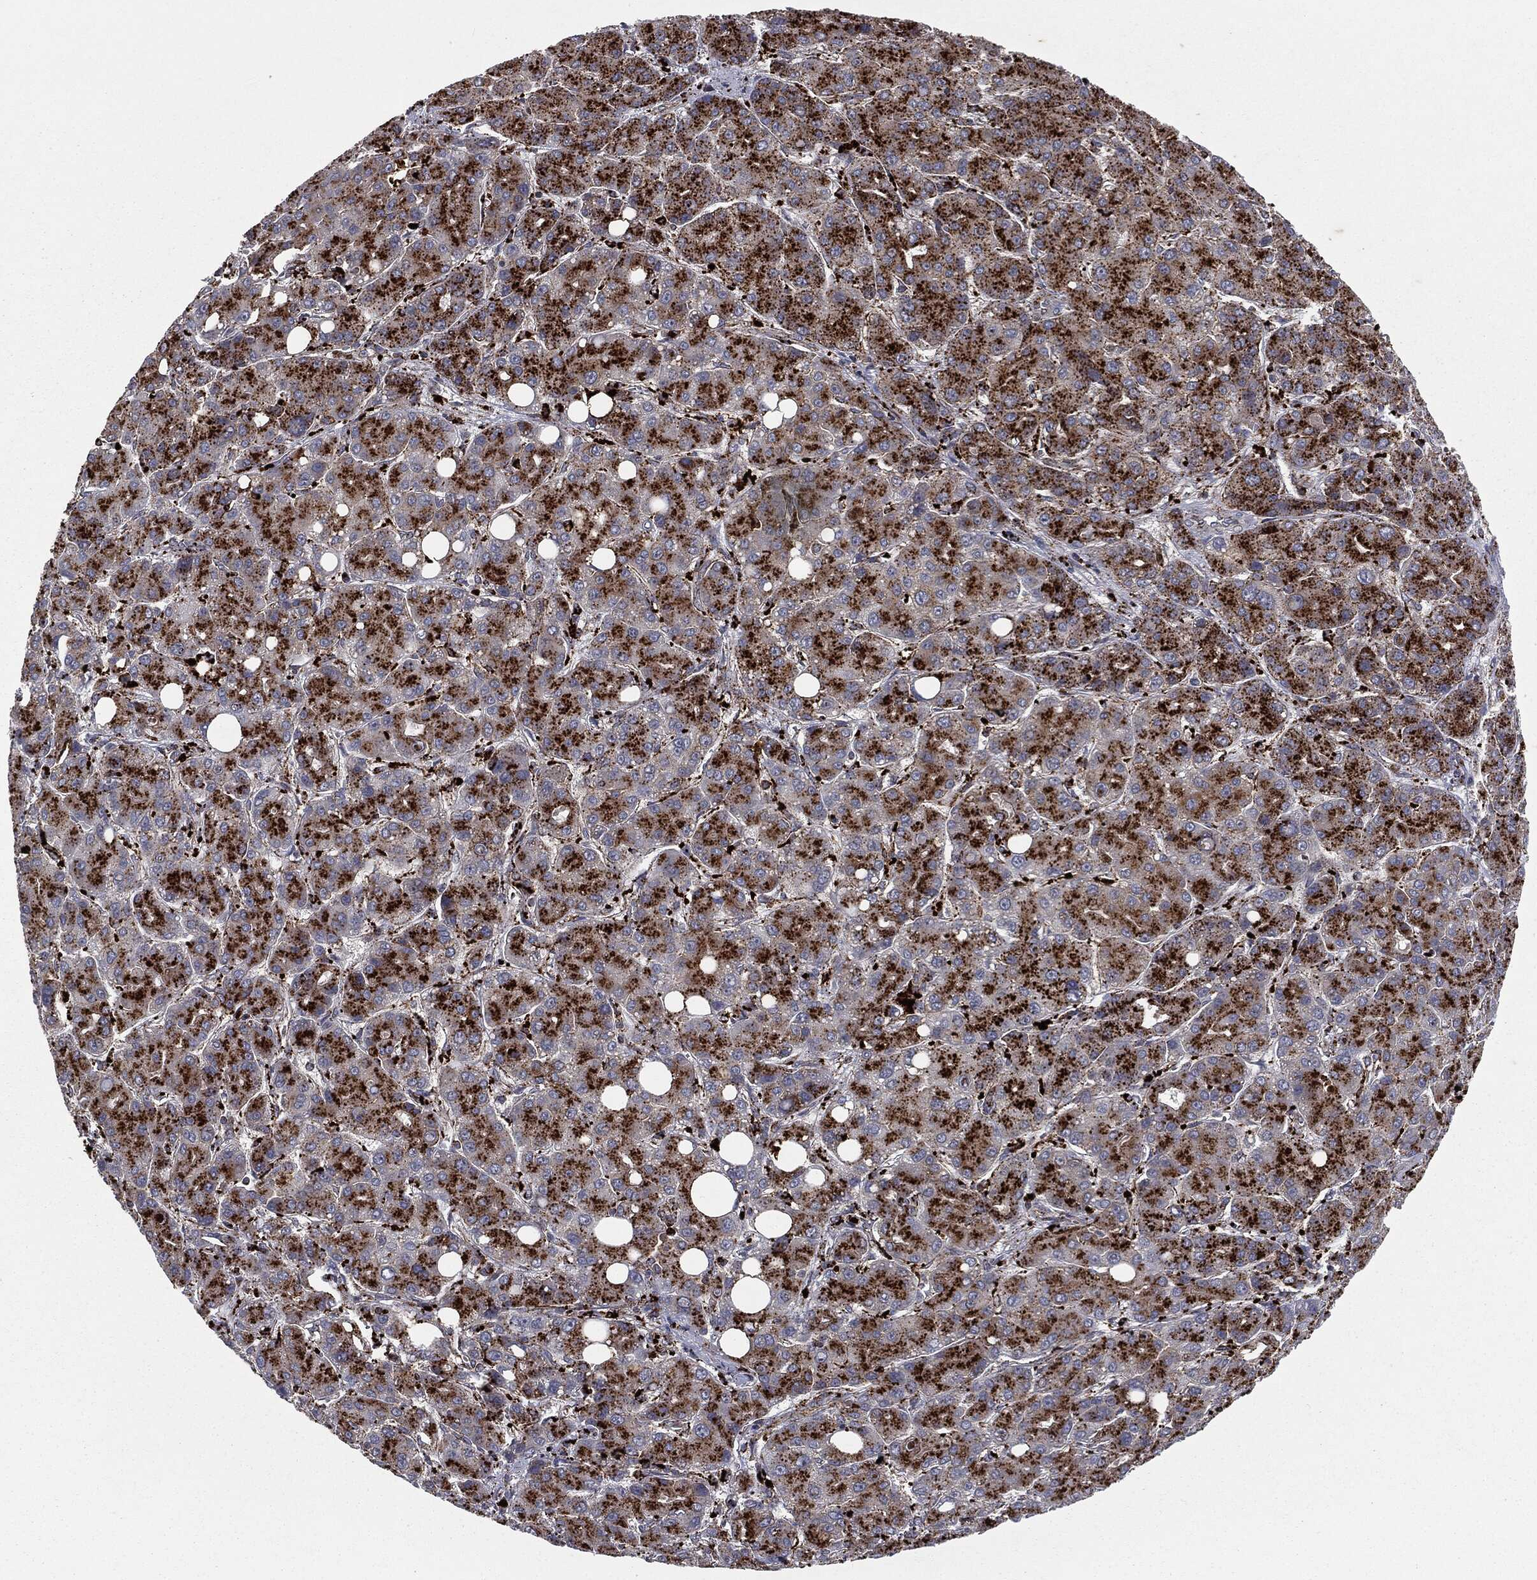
{"staining": {"intensity": "strong", "quantity": ">75%", "location": "cytoplasmic/membranous"}, "tissue": "liver cancer", "cell_type": "Tumor cells", "image_type": "cancer", "snomed": [{"axis": "morphology", "description": "Carcinoma, Hepatocellular, NOS"}, {"axis": "topography", "description": "Liver"}], "caption": "Hepatocellular carcinoma (liver) tissue exhibits strong cytoplasmic/membranous positivity in about >75% of tumor cells (DAB (3,3'-diaminobenzidine) = brown stain, brightfield microscopy at high magnification).", "gene": "CTSA", "patient": {"sex": "male", "age": 55}}